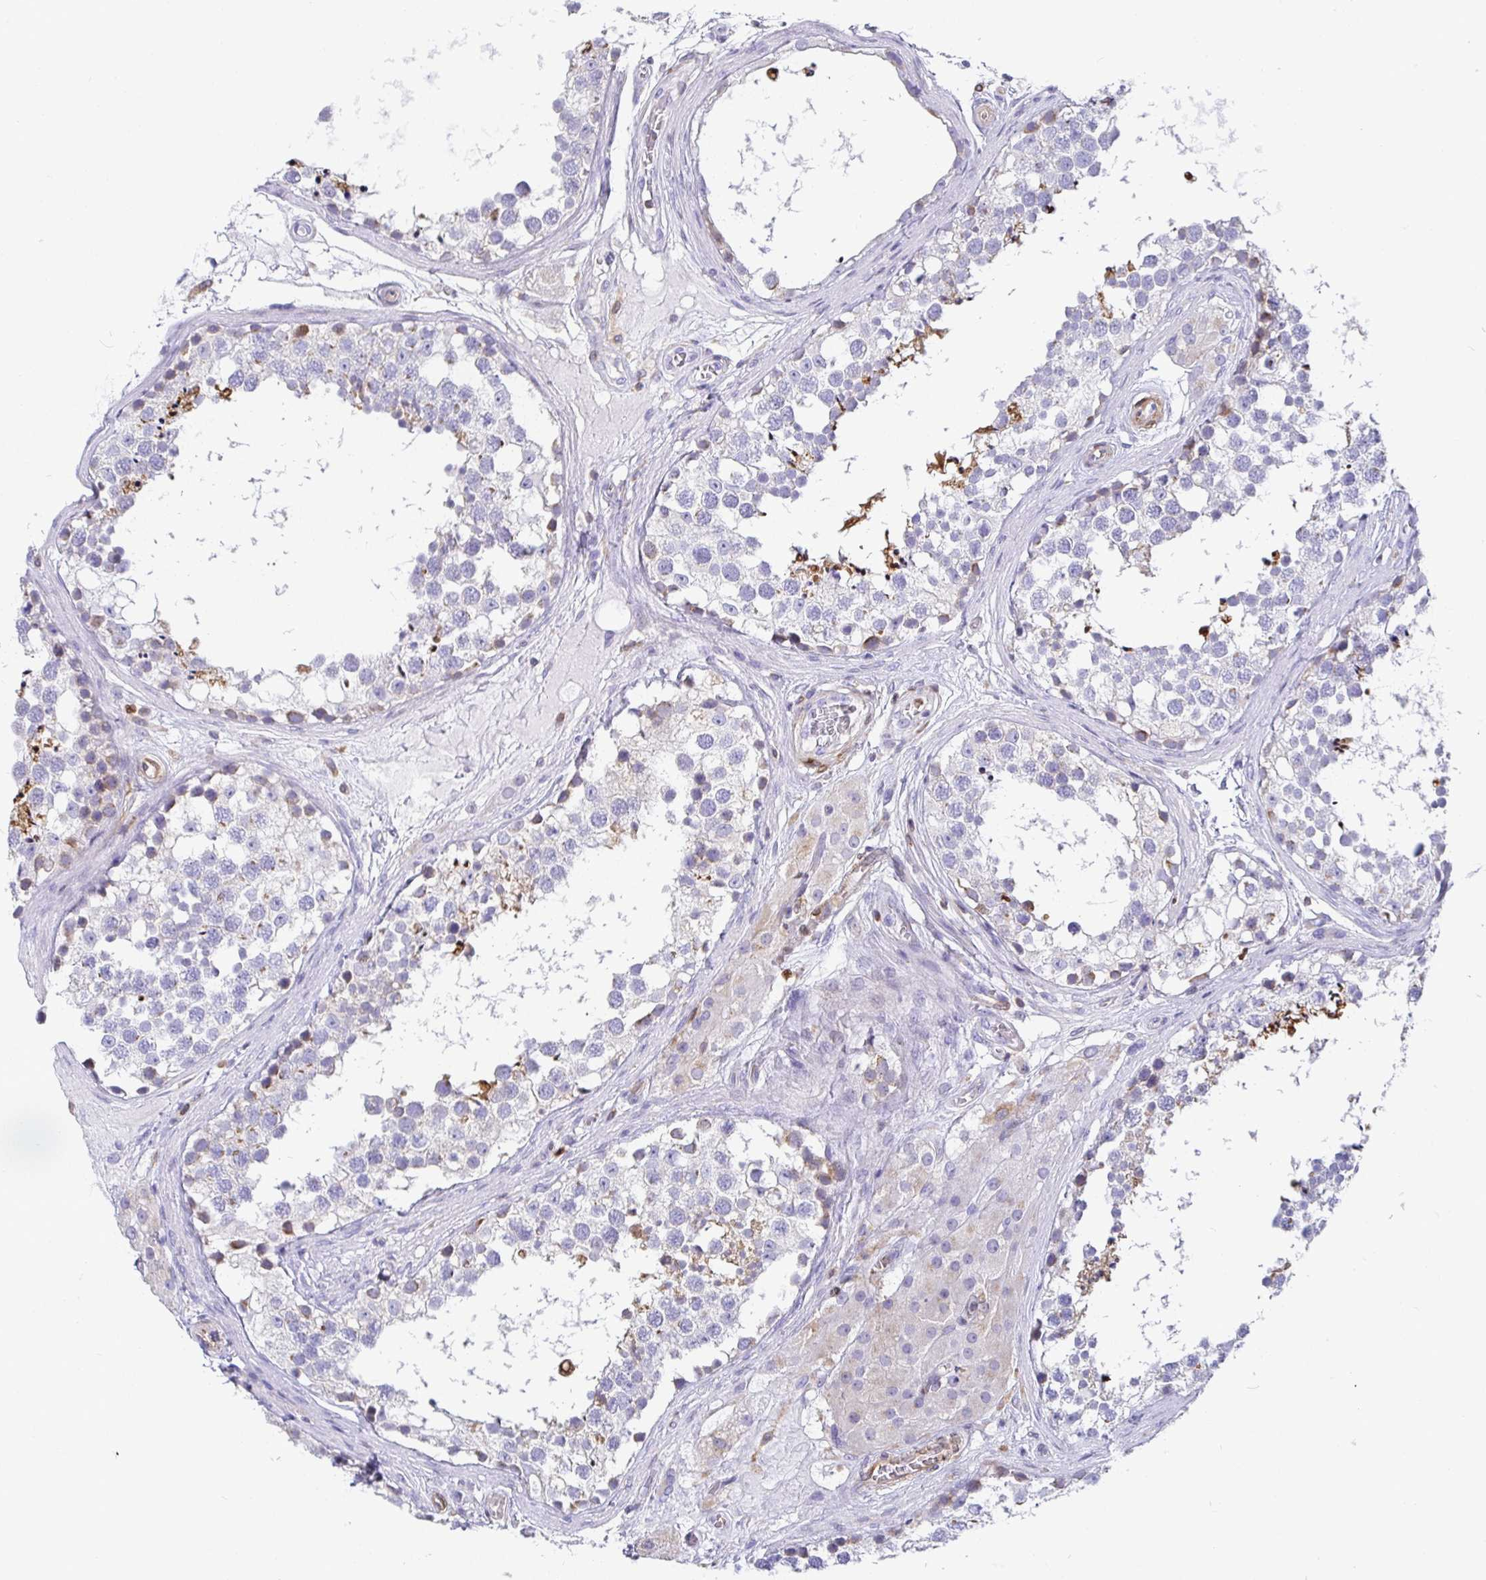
{"staining": {"intensity": "moderate", "quantity": "<25%", "location": "cytoplasmic/membranous"}, "tissue": "testis", "cell_type": "Cells in seminiferous ducts", "image_type": "normal", "snomed": [{"axis": "morphology", "description": "Normal tissue, NOS"}, {"axis": "morphology", "description": "Seminoma, NOS"}, {"axis": "topography", "description": "Testis"}], "caption": "Immunohistochemistry (IHC) photomicrograph of normal testis: testis stained using immunohistochemistry reveals low levels of moderate protein expression localized specifically in the cytoplasmic/membranous of cells in seminiferous ducts, appearing as a cytoplasmic/membranous brown color.", "gene": "TP53I11", "patient": {"sex": "male", "age": 65}}